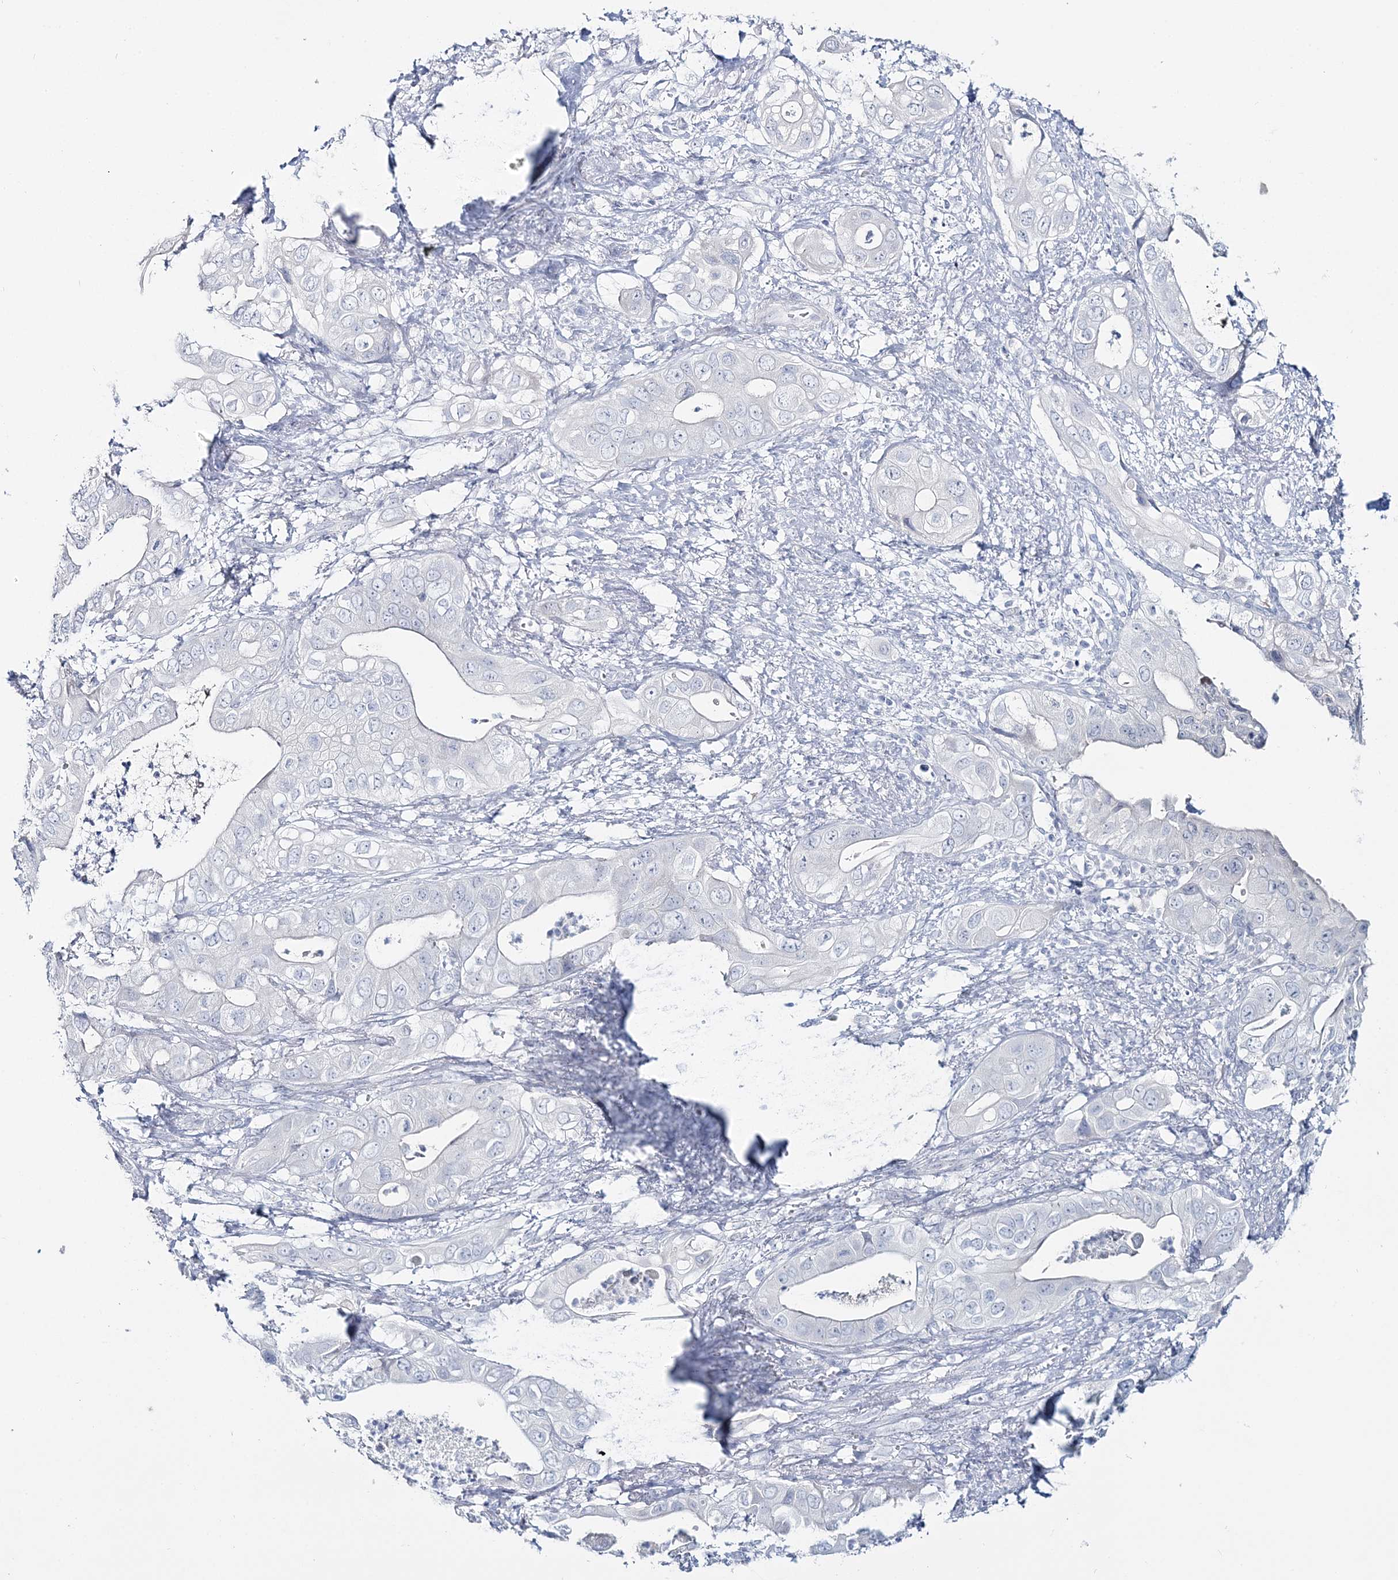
{"staining": {"intensity": "negative", "quantity": "none", "location": "none"}, "tissue": "pancreatic cancer", "cell_type": "Tumor cells", "image_type": "cancer", "snomed": [{"axis": "morphology", "description": "Adenocarcinoma, NOS"}, {"axis": "topography", "description": "Pancreas"}], "caption": "Protein analysis of pancreatic cancer (adenocarcinoma) exhibits no significant positivity in tumor cells.", "gene": "CYP3A4", "patient": {"sex": "female", "age": 78}}